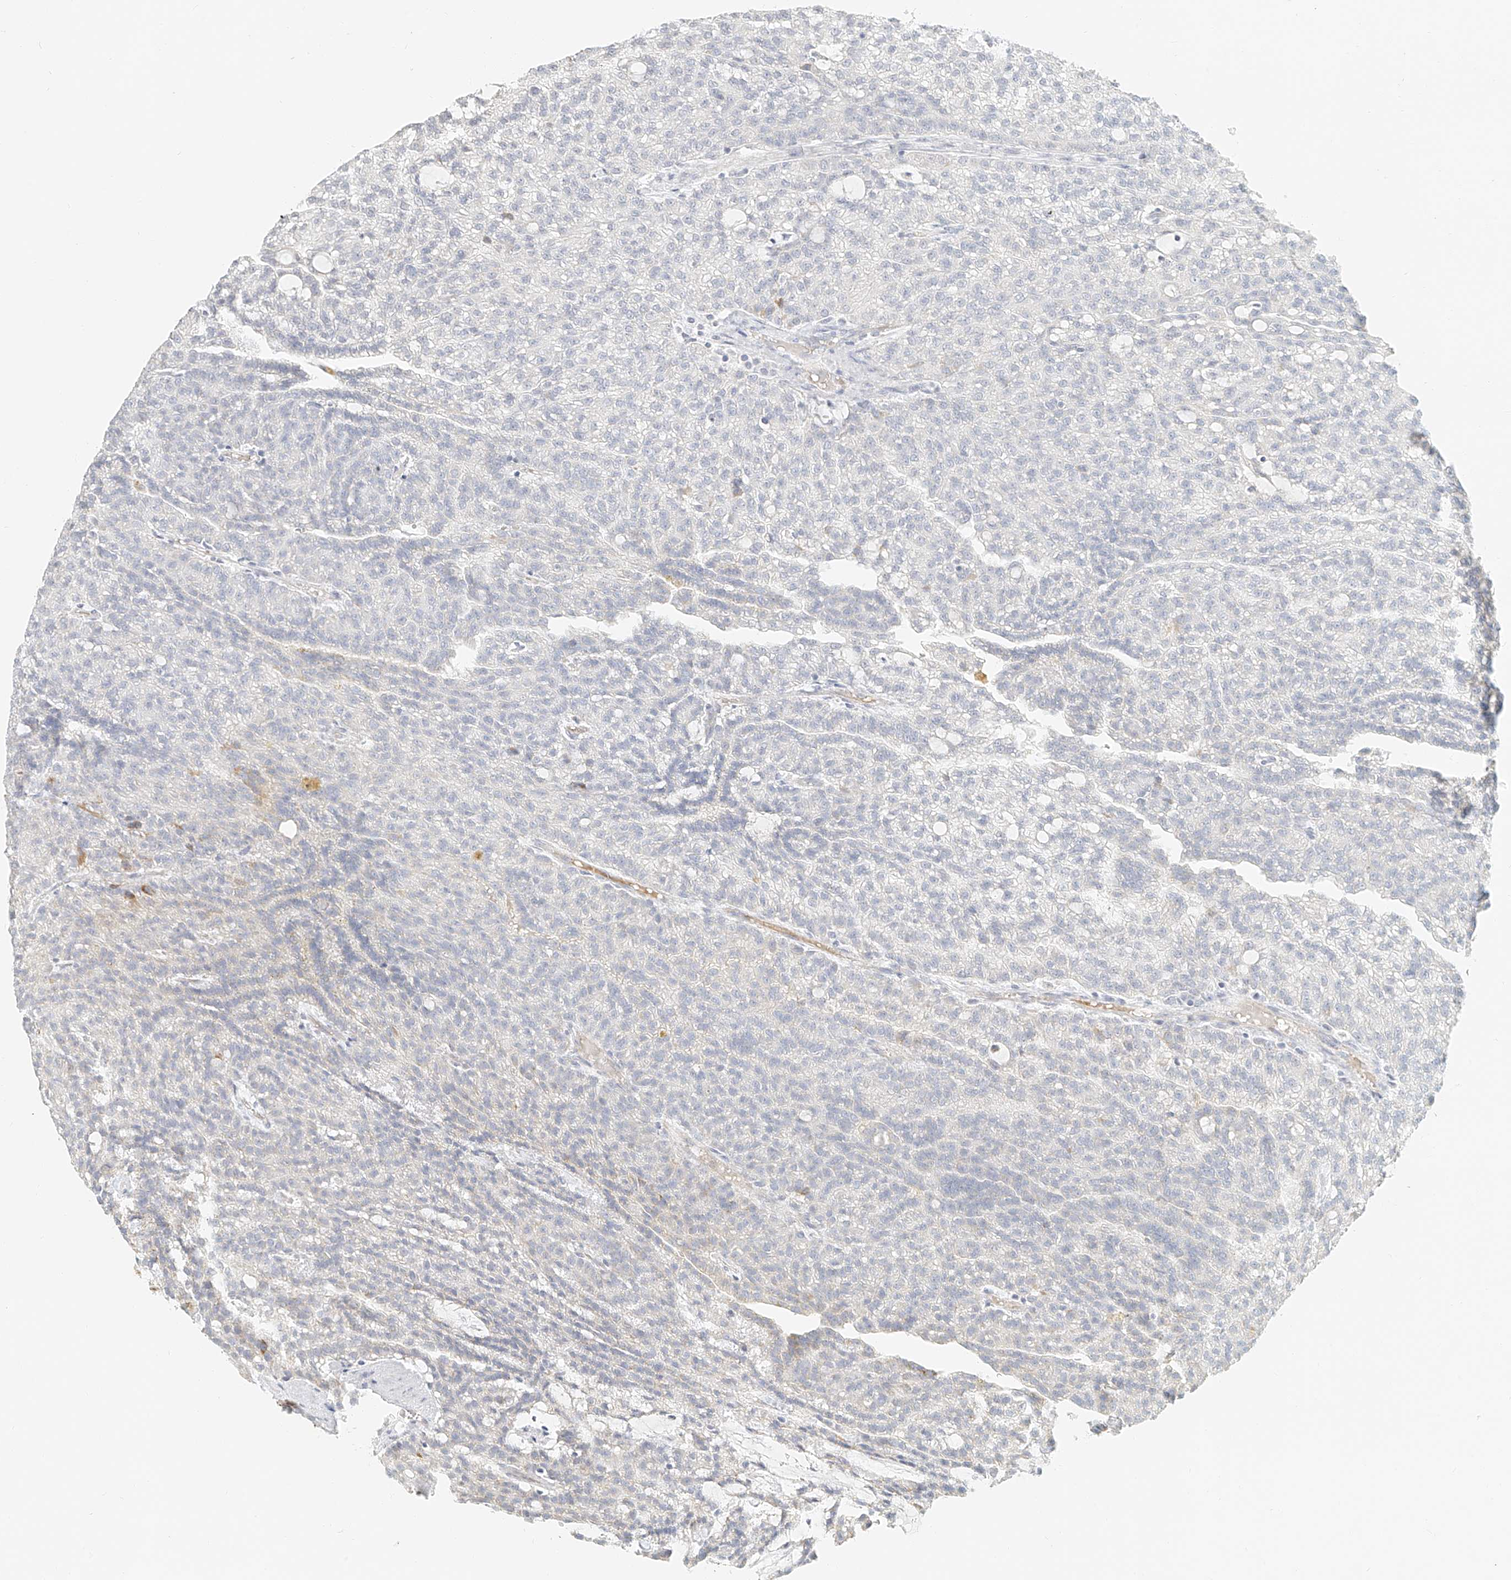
{"staining": {"intensity": "moderate", "quantity": "<25%", "location": "cytoplasmic/membranous"}, "tissue": "renal cancer", "cell_type": "Tumor cells", "image_type": "cancer", "snomed": [{"axis": "morphology", "description": "Adenocarcinoma, NOS"}, {"axis": "topography", "description": "Kidney"}], "caption": "This micrograph reveals IHC staining of human renal cancer, with low moderate cytoplasmic/membranous staining in about <25% of tumor cells.", "gene": "CXorf58", "patient": {"sex": "male", "age": 63}}